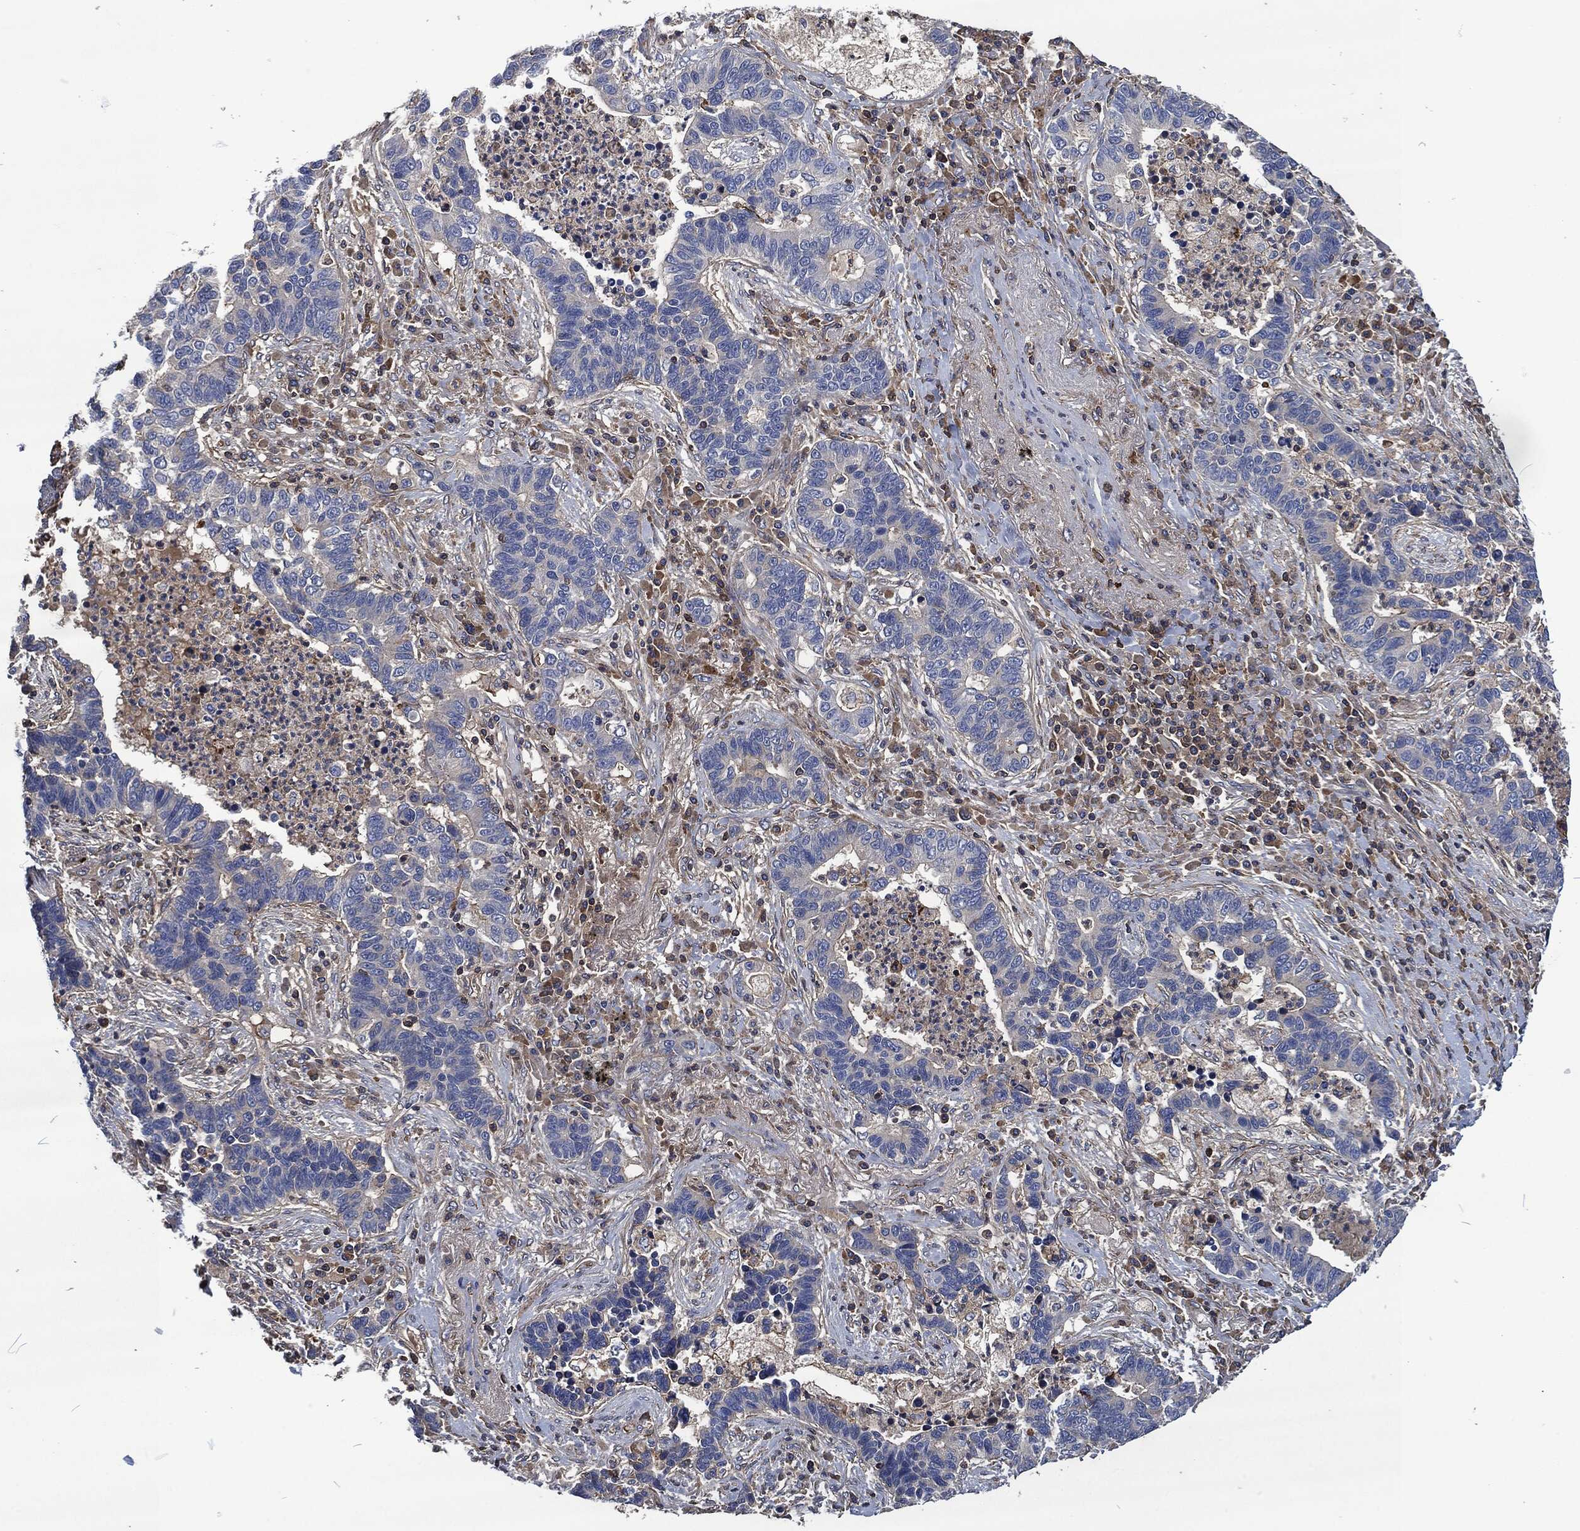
{"staining": {"intensity": "negative", "quantity": "none", "location": "none"}, "tissue": "lung cancer", "cell_type": "Tumor cells", "image_type": "cancer", "snomed": [{"axis": "morphology", "description": "Adenocarcinoma, NOS"}, {"axis": "topography", "description": "Lung"}], "caption": "Immunohistochemistry image of neoplastic tissue: human adenocarcinoma (lung) stained with DAB (3,3'-diaminobenzidine) exhibits no significant protein positivity in tumor cells.", "gene": "LGALS9", "patient": {"sex": "female", "age": 57}}